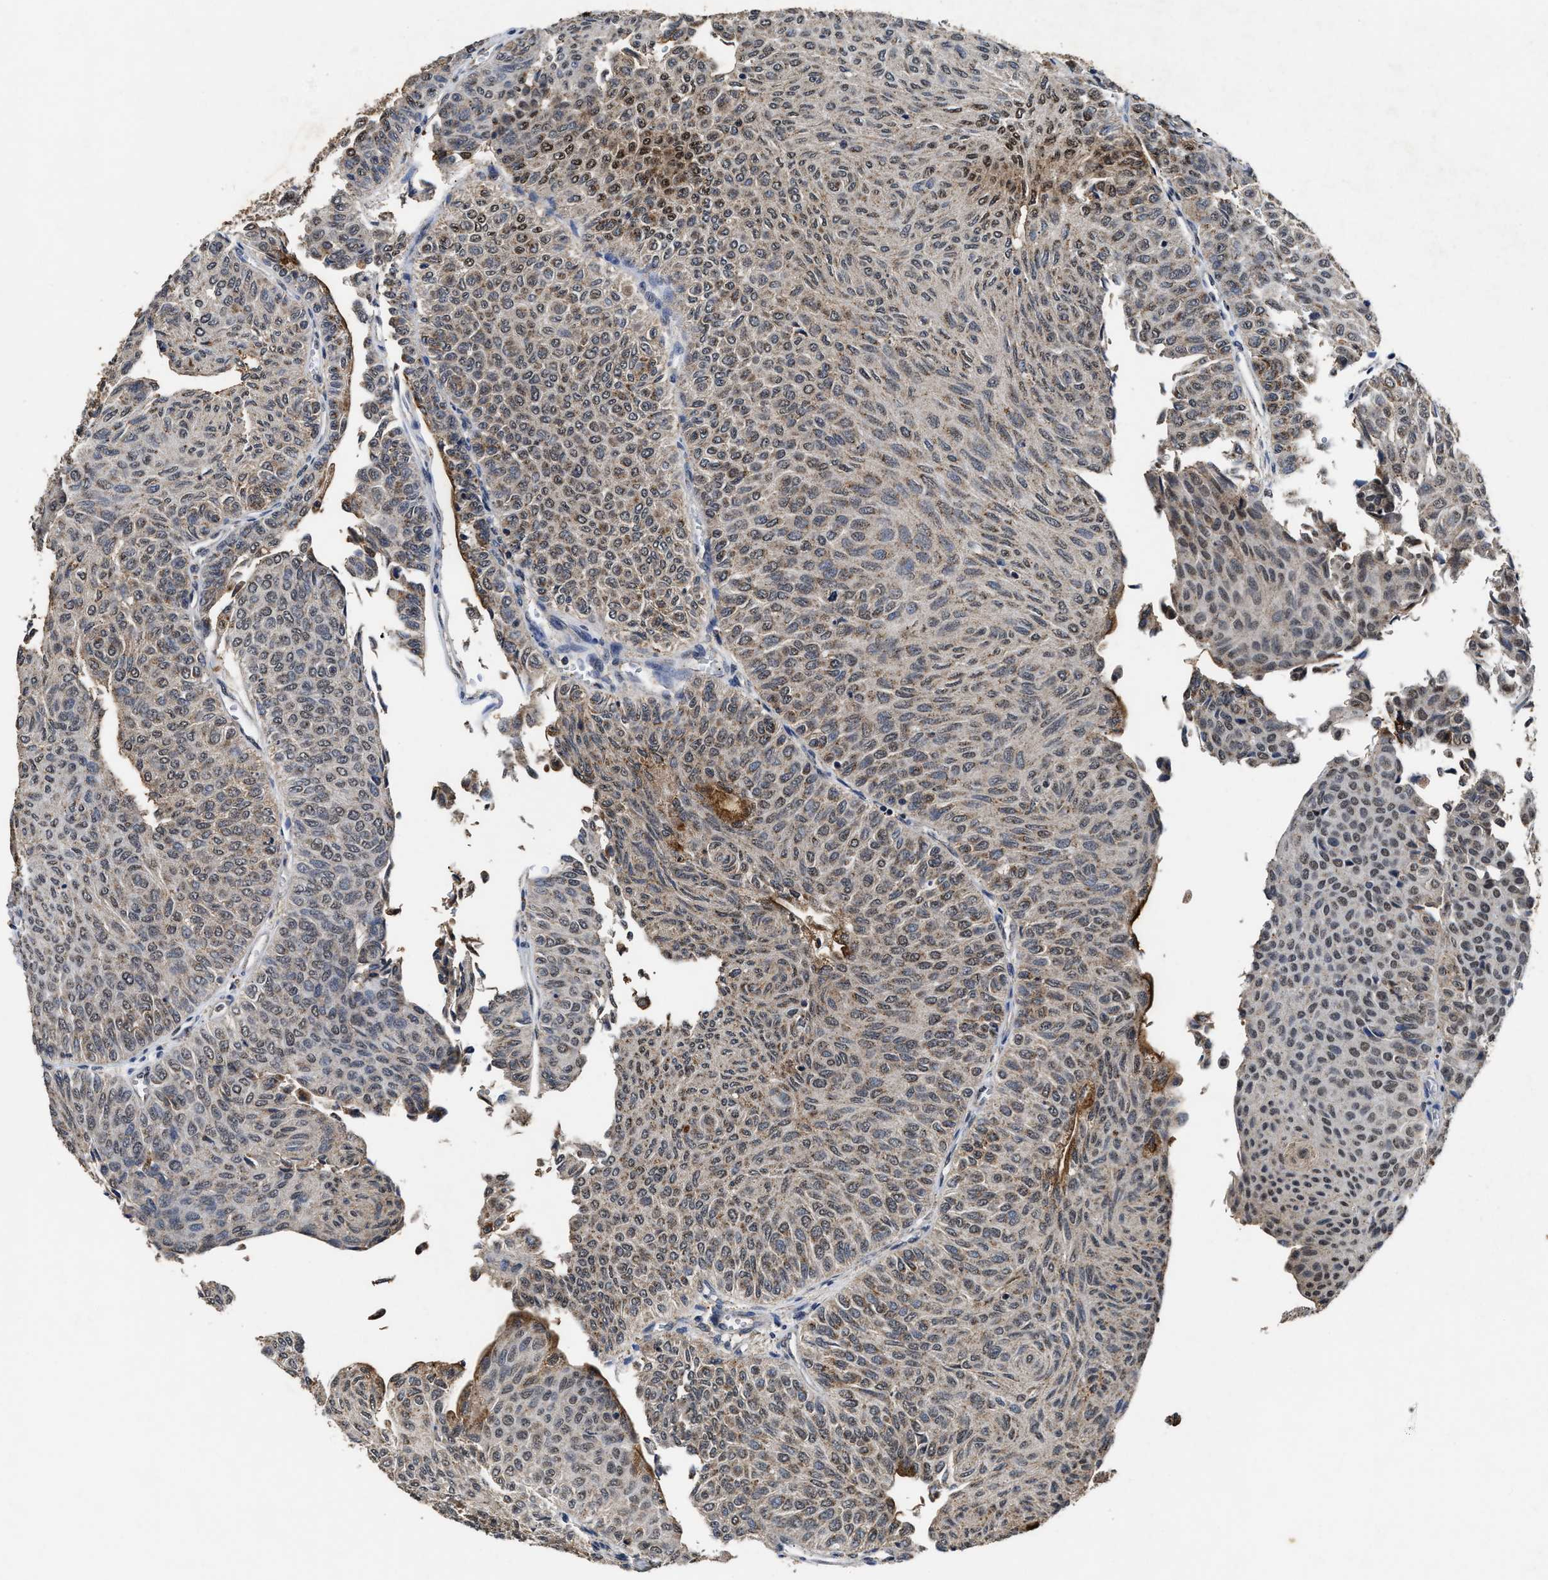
{"staining": {"intensity": "weak", "quantity": "25%-75%", "location": "cytoplasmic/membranous,nuclear"}, "tissue": "urothelial cancer", "cell_type": "Tumor cells", "image_type": "cancer", "snomed": [{"axis": "morphology", "description": "Urothelial carcinoma, Low grade"}, {"axis": "topography", "description": "Urinary bladder"}], "caption": "This histopathology image reveals immunohistochemistry (IHC) staining of low-grade urothelial carcinoma, with low weak cytoplasmic/membranous and nuclear positivity in approximately 25%-75% of tumor cells.", "gene": "ACOX1", "patient": {"sex": "male", "age": 78}}